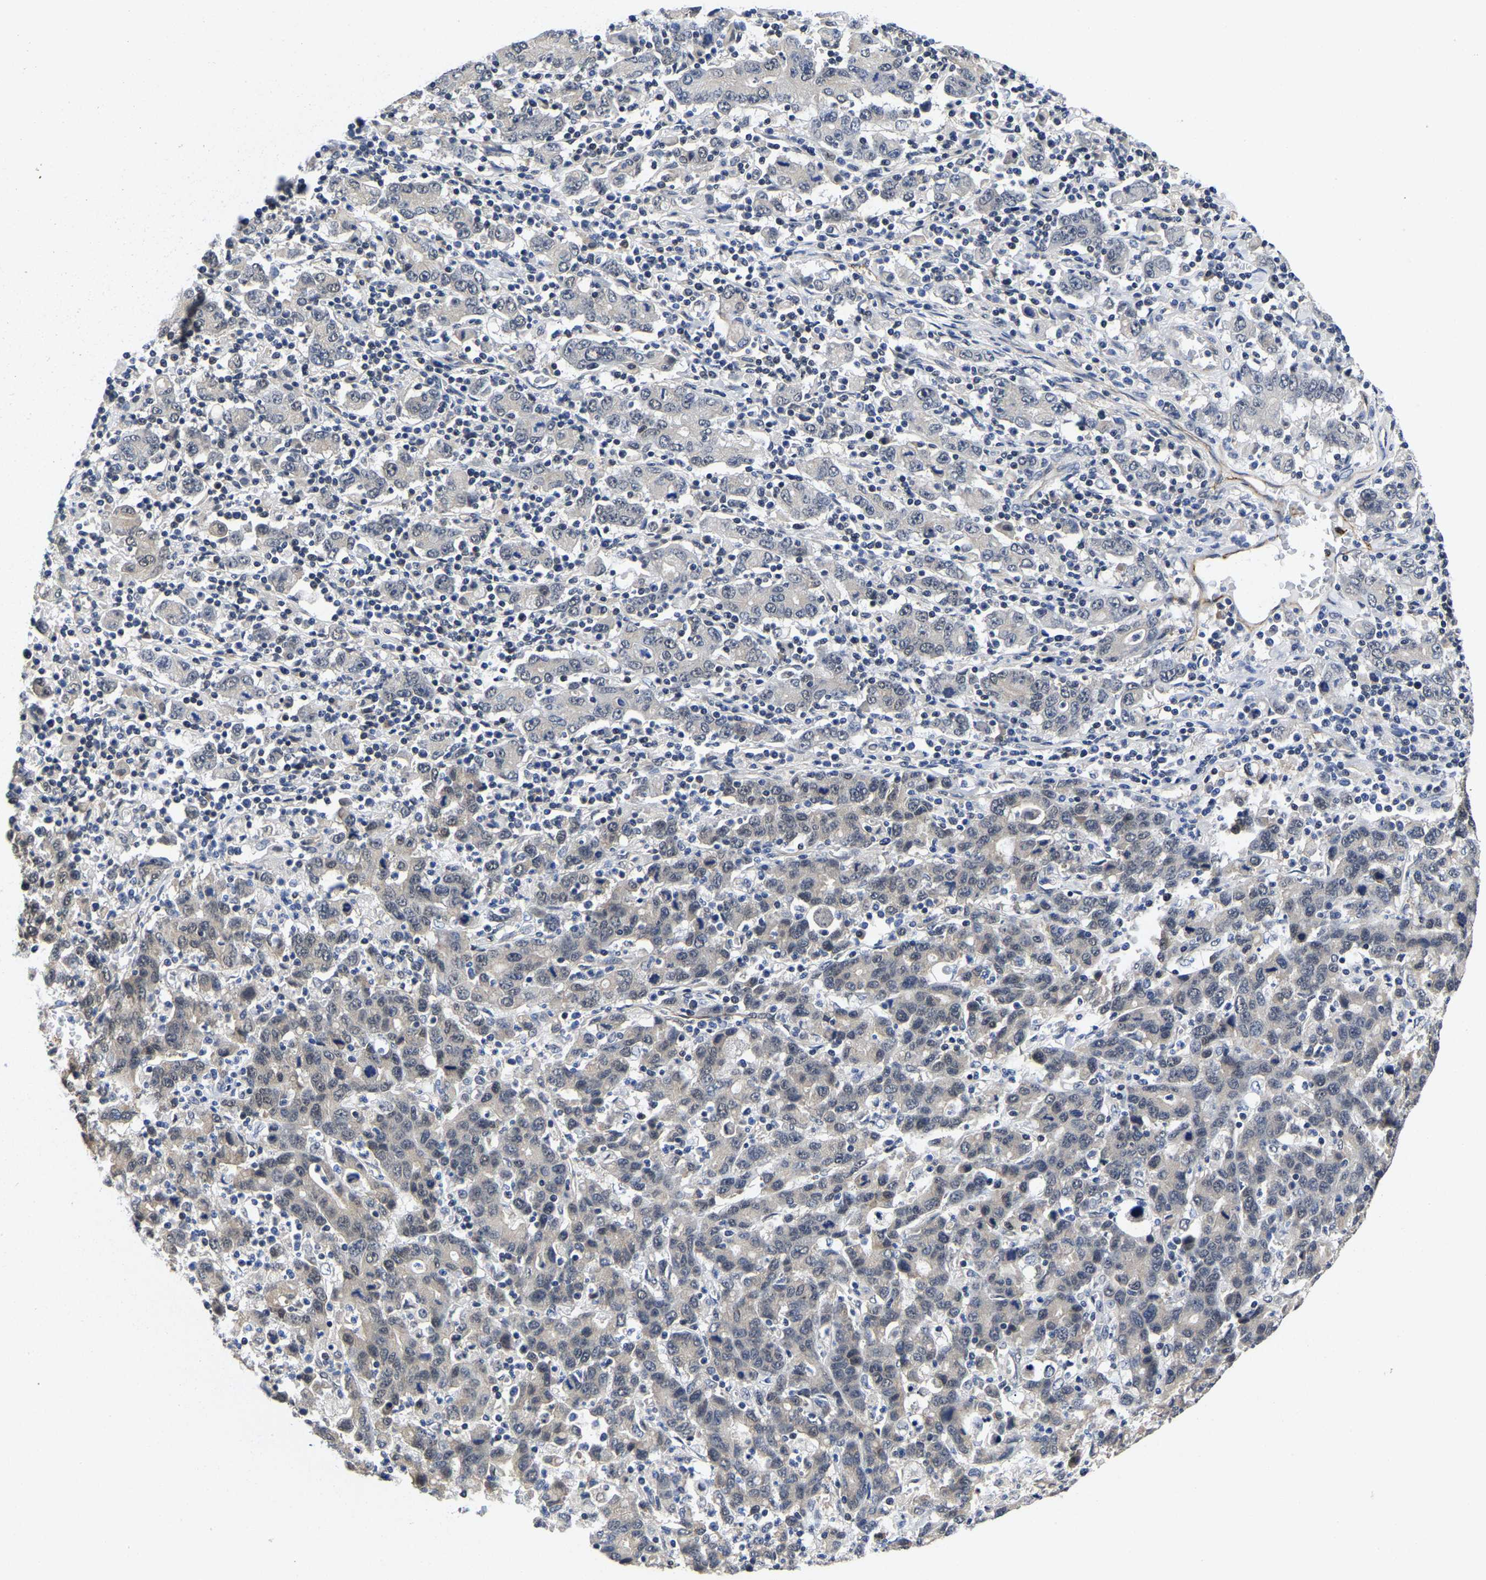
{"staining": {"intensity": "weak", "quantity": "<25%", "location": "cytoplasmic/membranous,nuclear"}, "tissue": "stomach cancer", "cell_type": "Tumor cells", "image_type": "cancer", "snomed": [{"axis": "morphology", "description": "Adenocarcinoma, NOS"}, {"axis": "topography", "description": "Stomach, upper"}], "caption": "Tumor cells are negative for protein expression in human adenocarcinoma (stomach). The staining is performed using DAB brown chromogen with nuclei counter-stained in using hematoxylin.", "gene": "MCOLN2", "patient": {"sex": "male", "age": 69}}